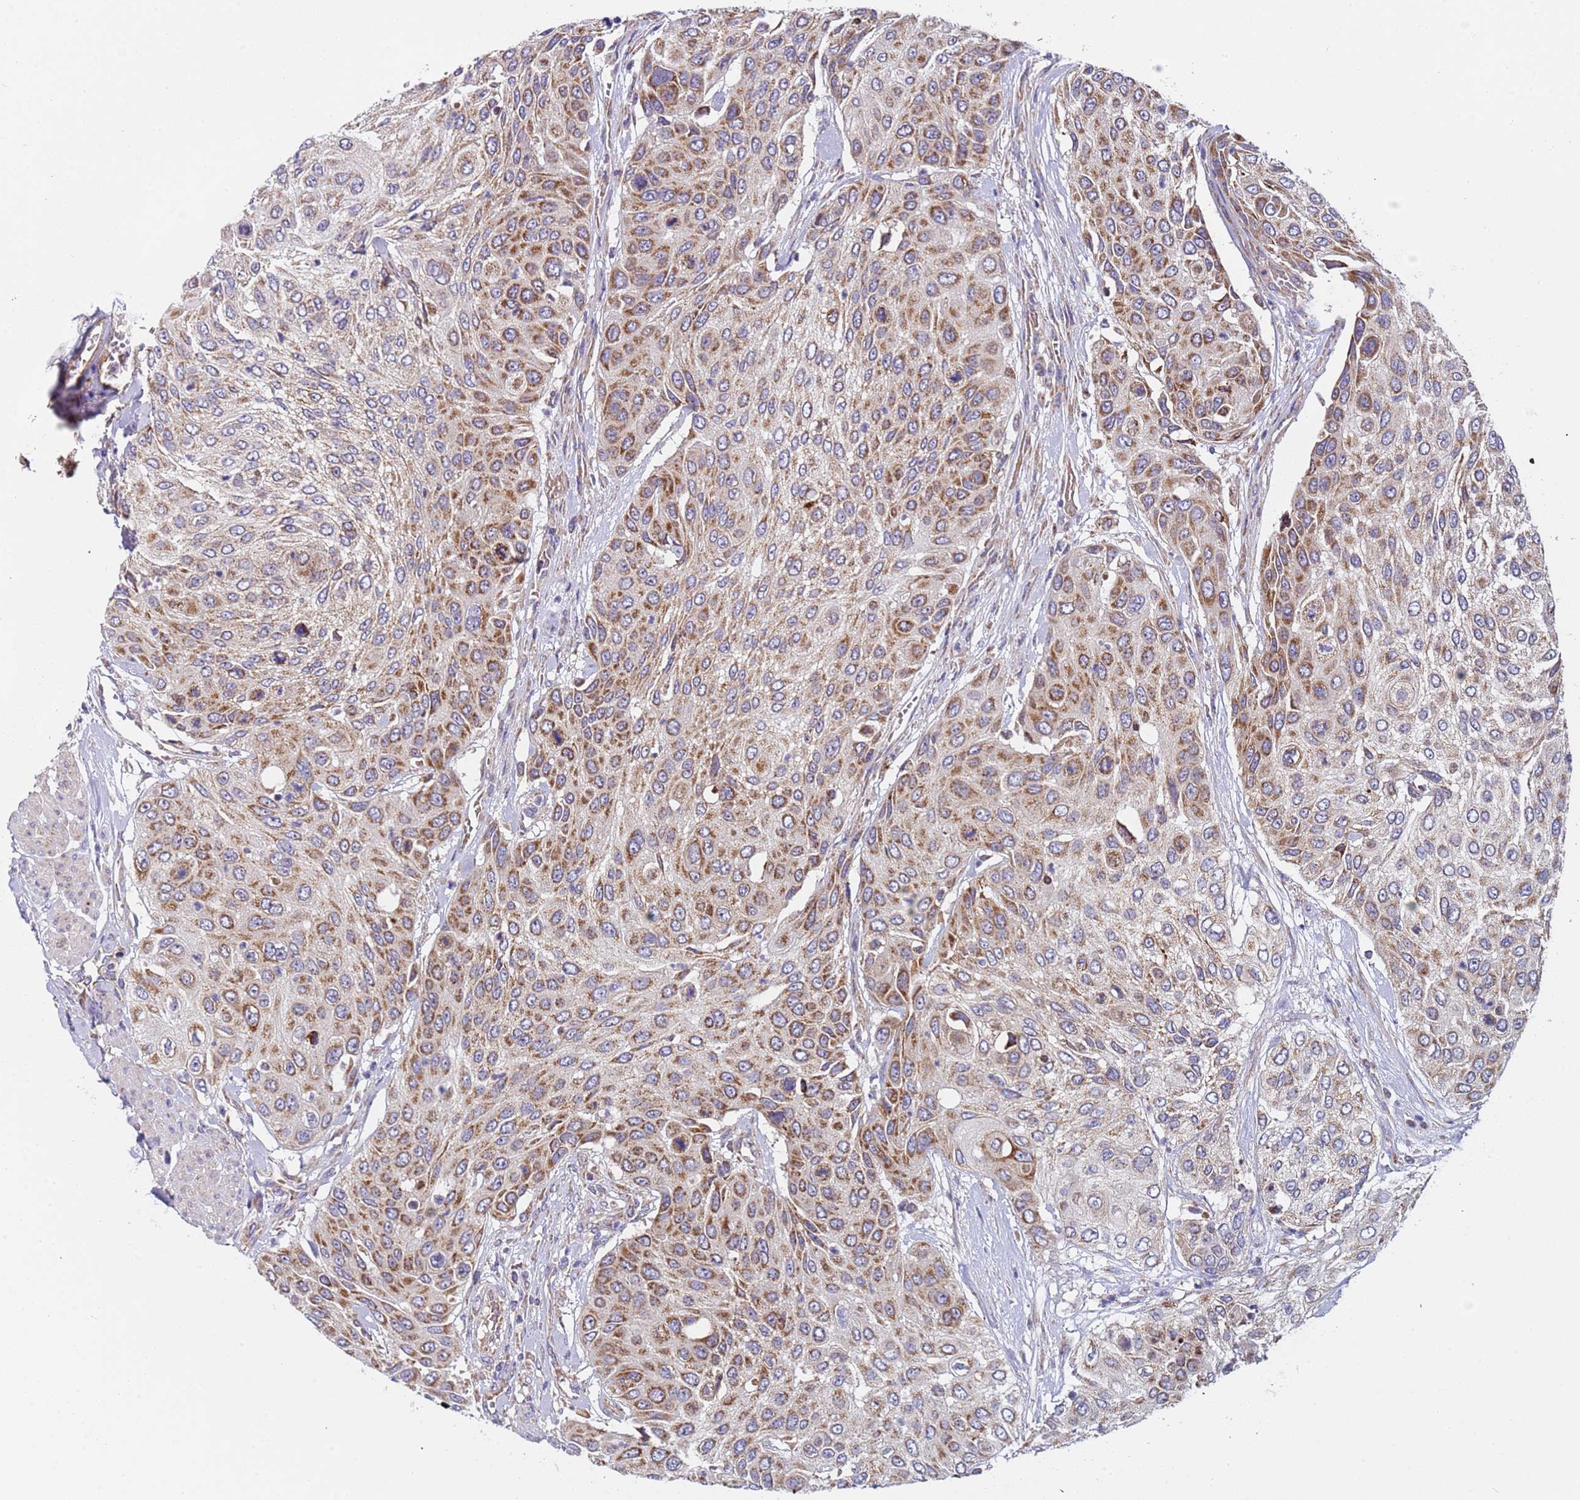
{"staining": {"intensity": "moderate", "quantity": "25%-75%", "location": "cytoplasmic/membranous"}, "tissue": "urothelial cancer", "cell_type": "Tumor cells", "image_type": "cancer", "snomed": [{"axis": "morphology", "description": "Urothelial carcinoma, High grade"}, {"axis": "topography", "description": "Urinary bladder"}], "caption": "Tumor cells show medium levels of moderate cytoplasmic/membranous expression in about 25%-75% of cells in human urothelial cancer. (Brightfield microscopy of DAB IHC at high magnification).", "gene": "TMEM126A", "patient": {"sex": "female", "age": 79}}